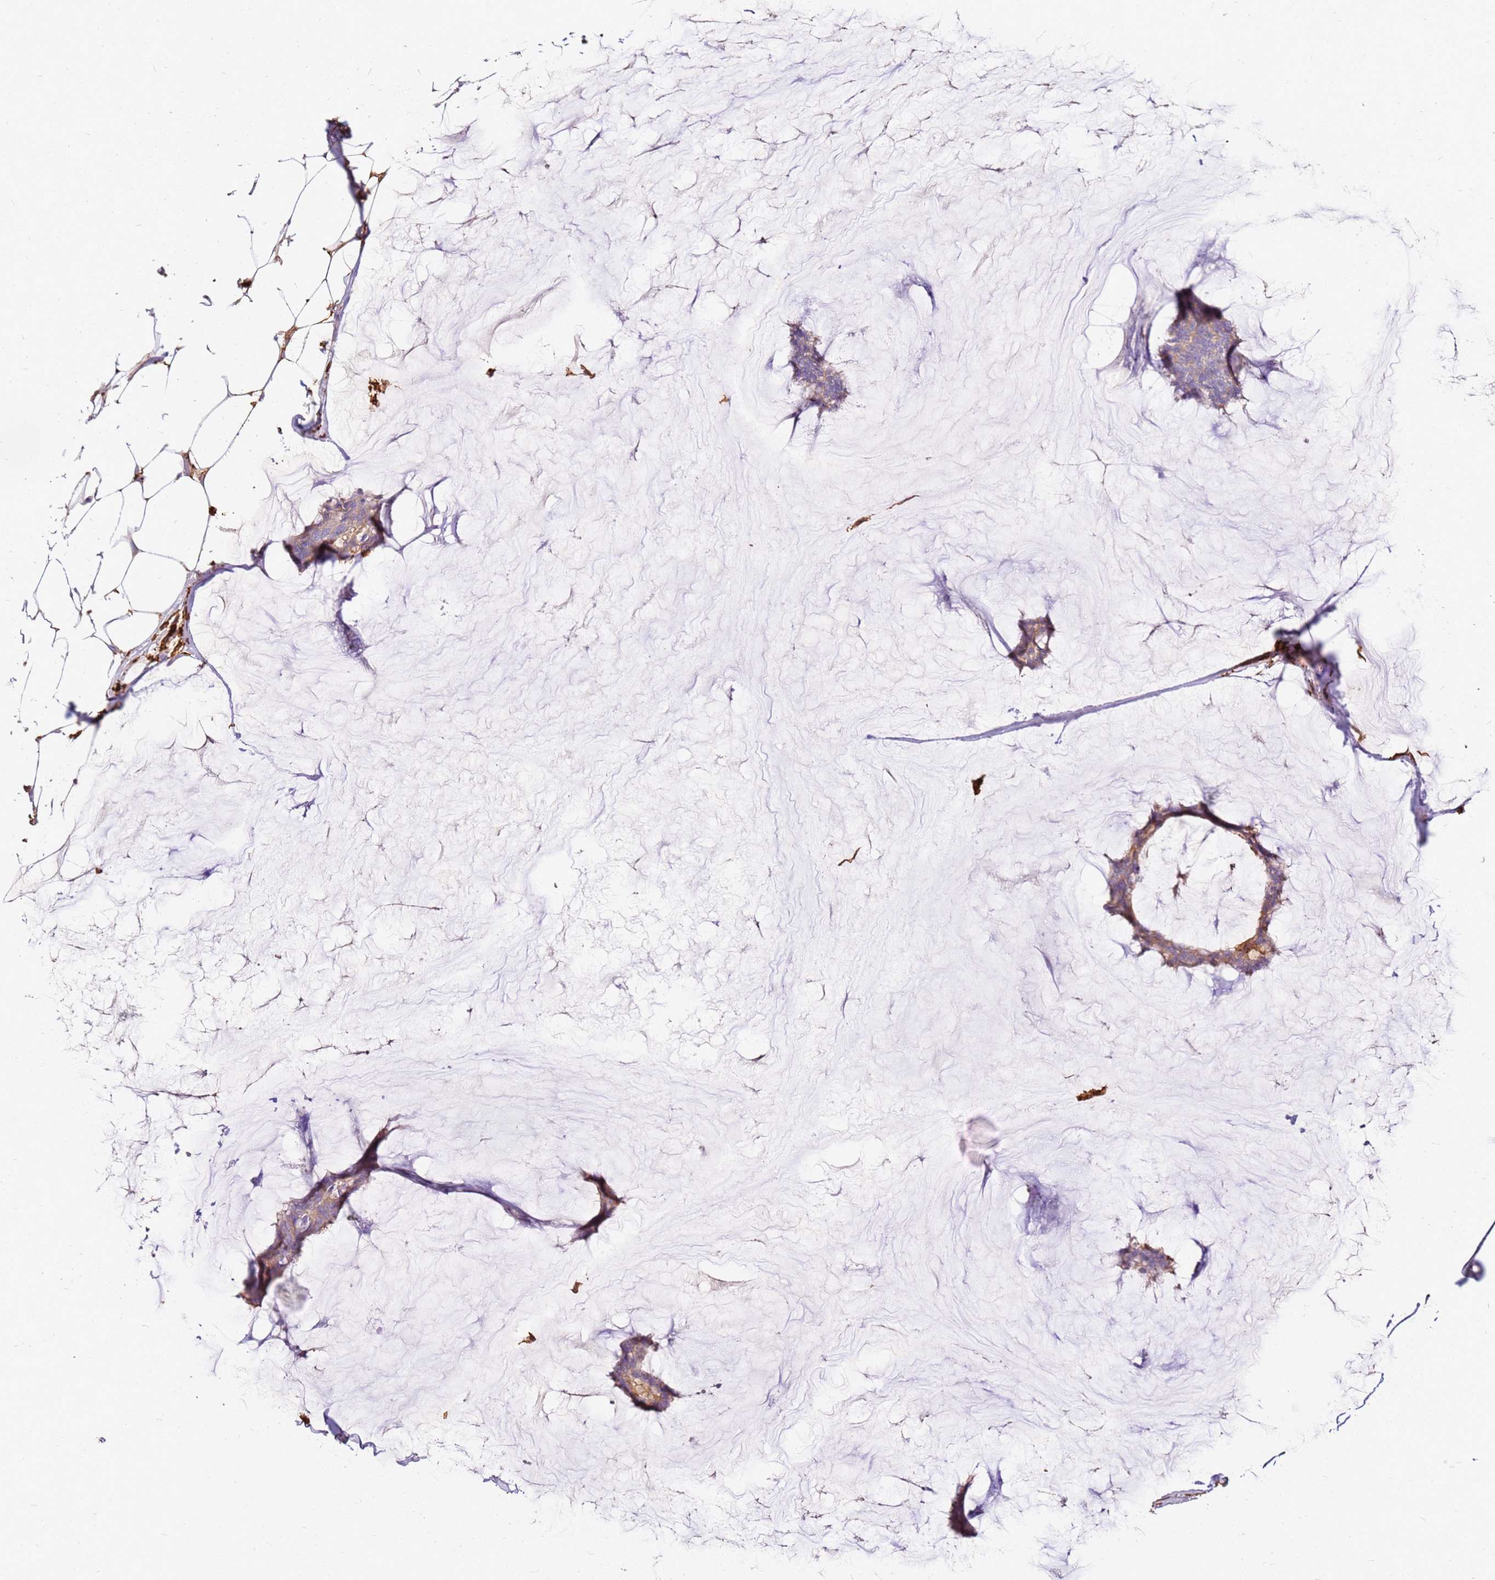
{"staining": {"intensity": "weak", "quantity": ">75%", "location": "cytoplasmic/membranous"}, "tissue": "breast cancer", "cell_type": "Tumor cells", "image_type": "cancer", "snomed": [{"axis": "morphology", "description": "Duct carcinoma"}, {"axis": "topography", "description": "Breast"}], "caption": "Immunohistochemistry histopathology image of neoplastic tissue: breast cancer (infiltrating ductal carcinoma) stained using IHC exhibits low levels of weak protein expression localized specifically in the cytoplasmic/membranous of tumor cells, appearing as a cytoplasmic/membranous brown color.", "gene": "CORO1A", "patient": {"sex": "female", "age": 93}}